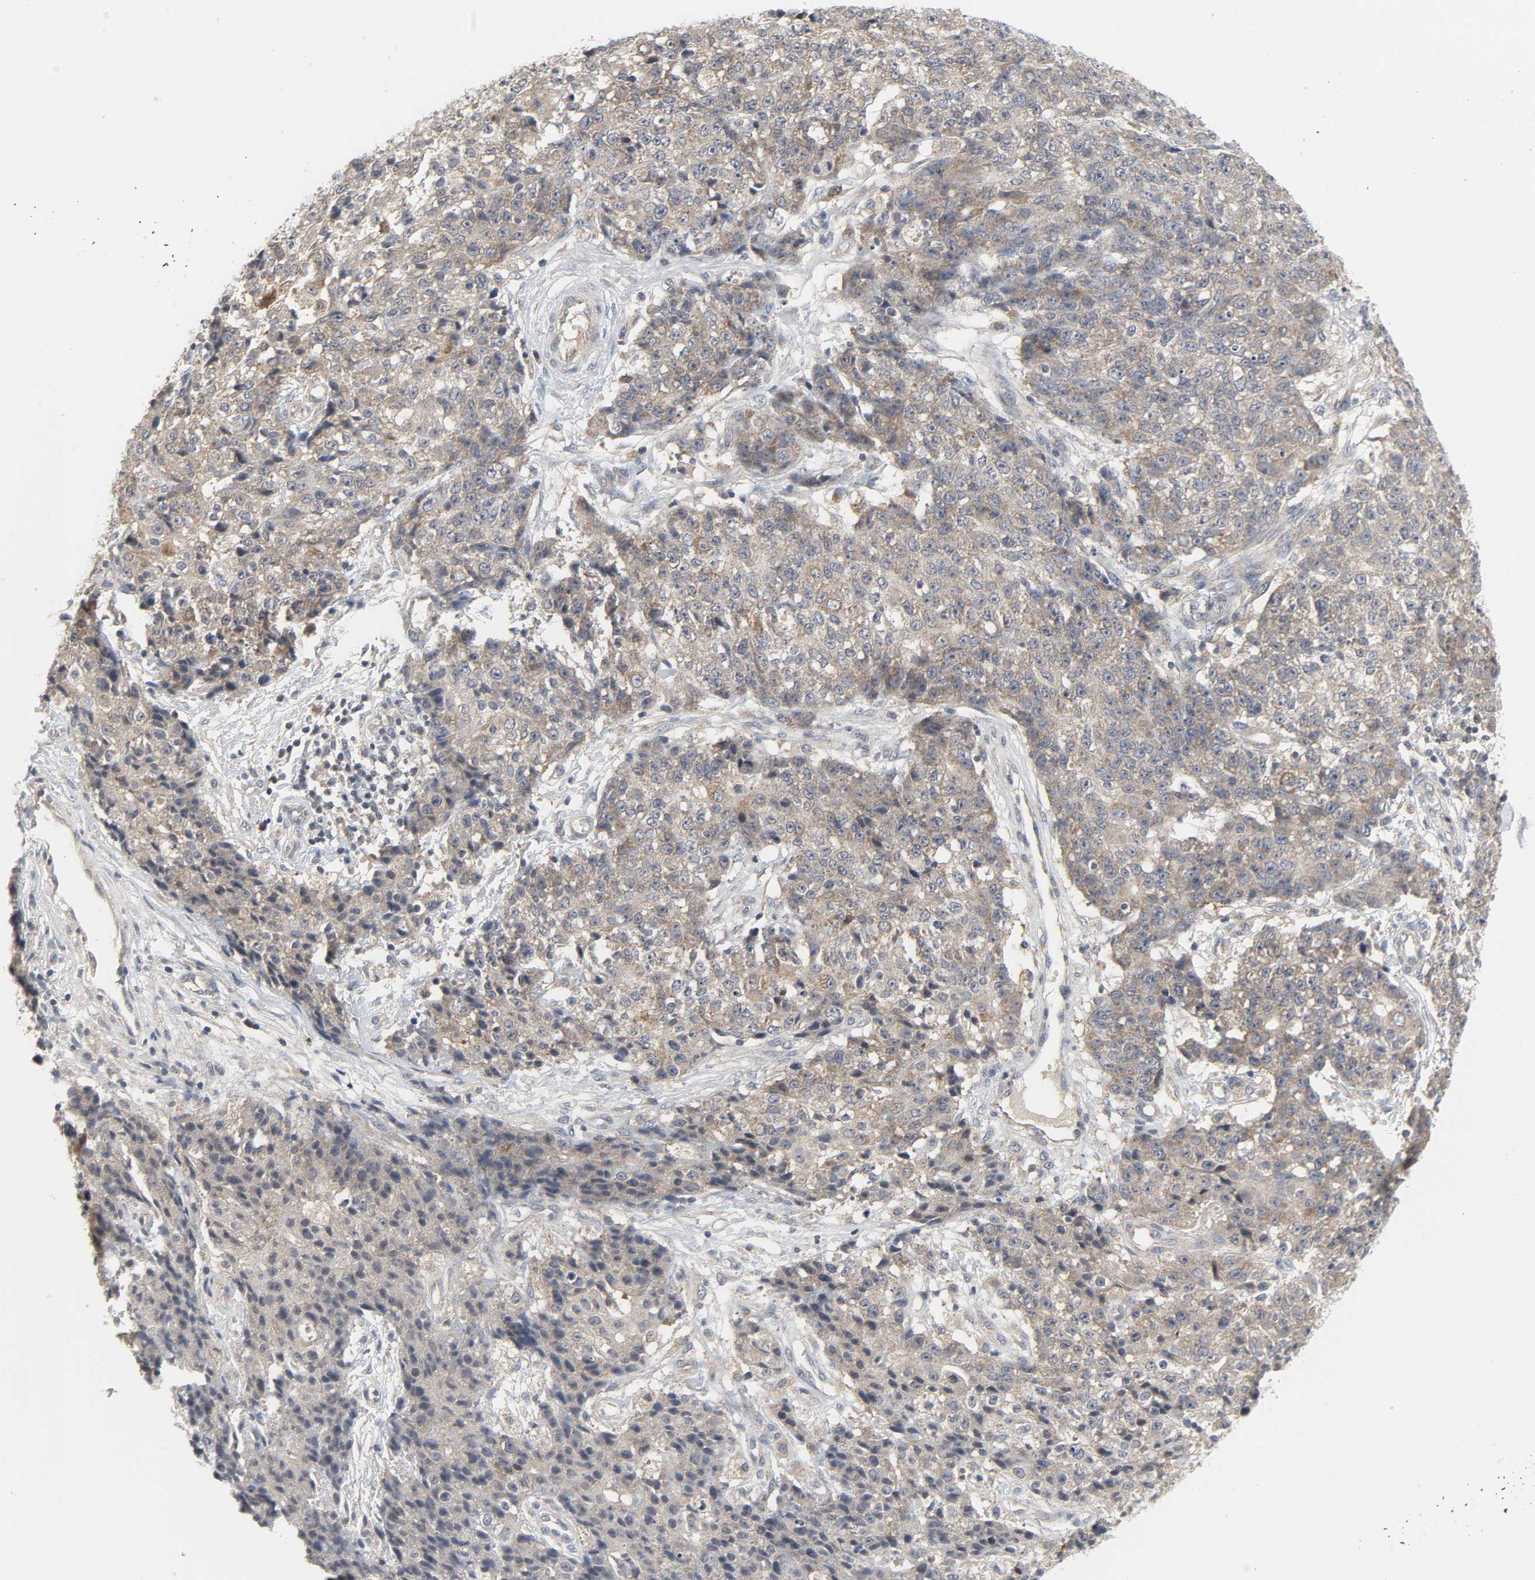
{"staining": {"intensity": "moderate", "quantity": ">75%", "location": "cytoplasmic/membranous"}, "tissue": "ovarian cancer", "cell_type": "Tumor cells", "image_type": "cancer", "snomed": [{"axis": "morphology", "description": "Carcinoma, endometroid"}, {"axis": "topography", "description": "Ovary"}], "caption": "Endometroid carcinoma (ovarian) stained with DAB IHC shows medium levels of moderate cytoplasmic/membranous expression in approximately >75% of tumor cells.", "gene": "CLIP1", "patient": {"sex": "female", "age": 42}}